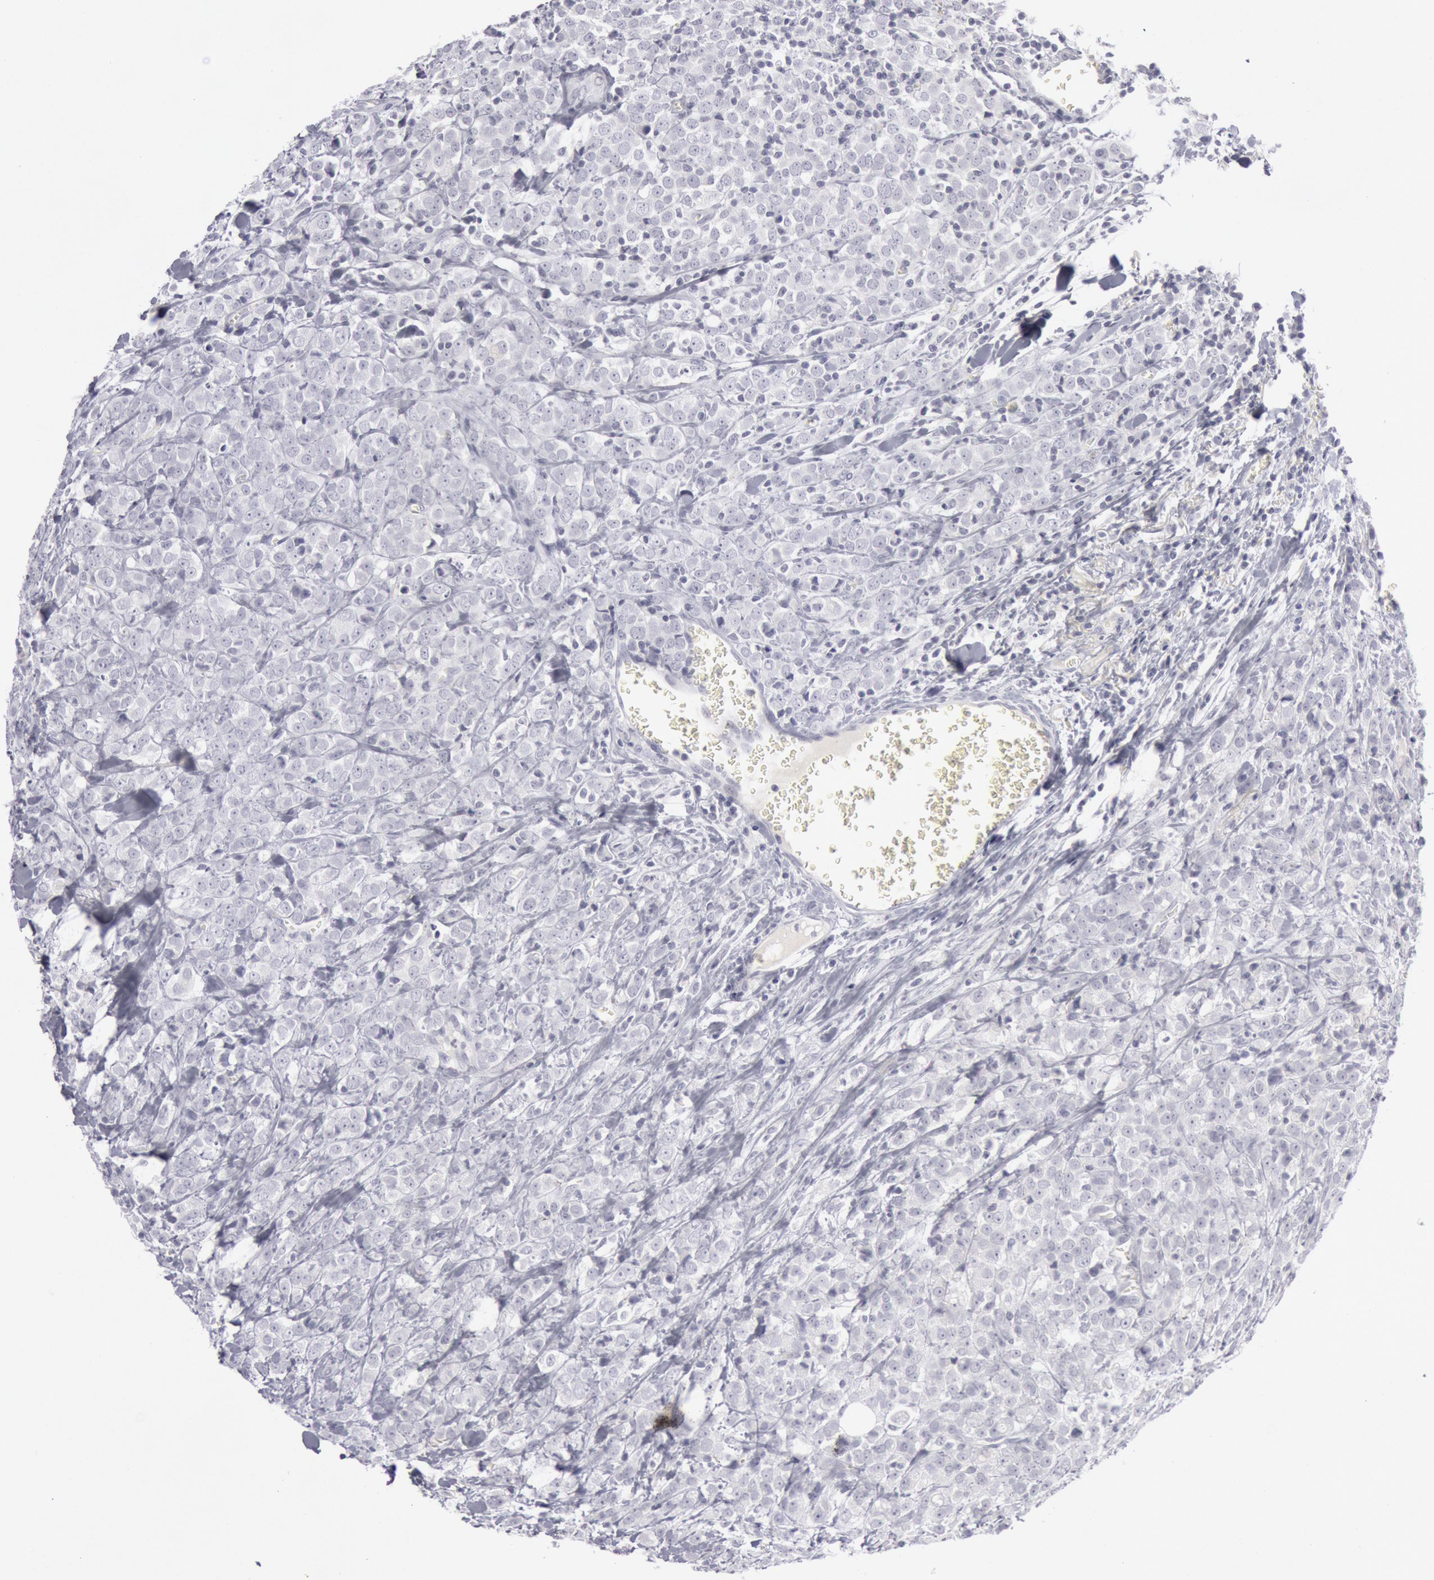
{"staining": {"intensity": "negative", "quantity": "none", "location": "none"}, "tissue": "breast cancer", "cell_type": "Tumor cells", "image_type": "cancer", "snomed": [{"axis": "morphology", "description": "Lobular carcinoma"}, {"axis": "topography", "description": "Breast"}], "caption": "A high-resolution micrograph shows immunohistochemistry (IHC) staining of breast lobular carcinoma, which shows no significant staining in tumor cells.", "gene": "KRT16", "patient": {"sex": "female", "age": 57}}